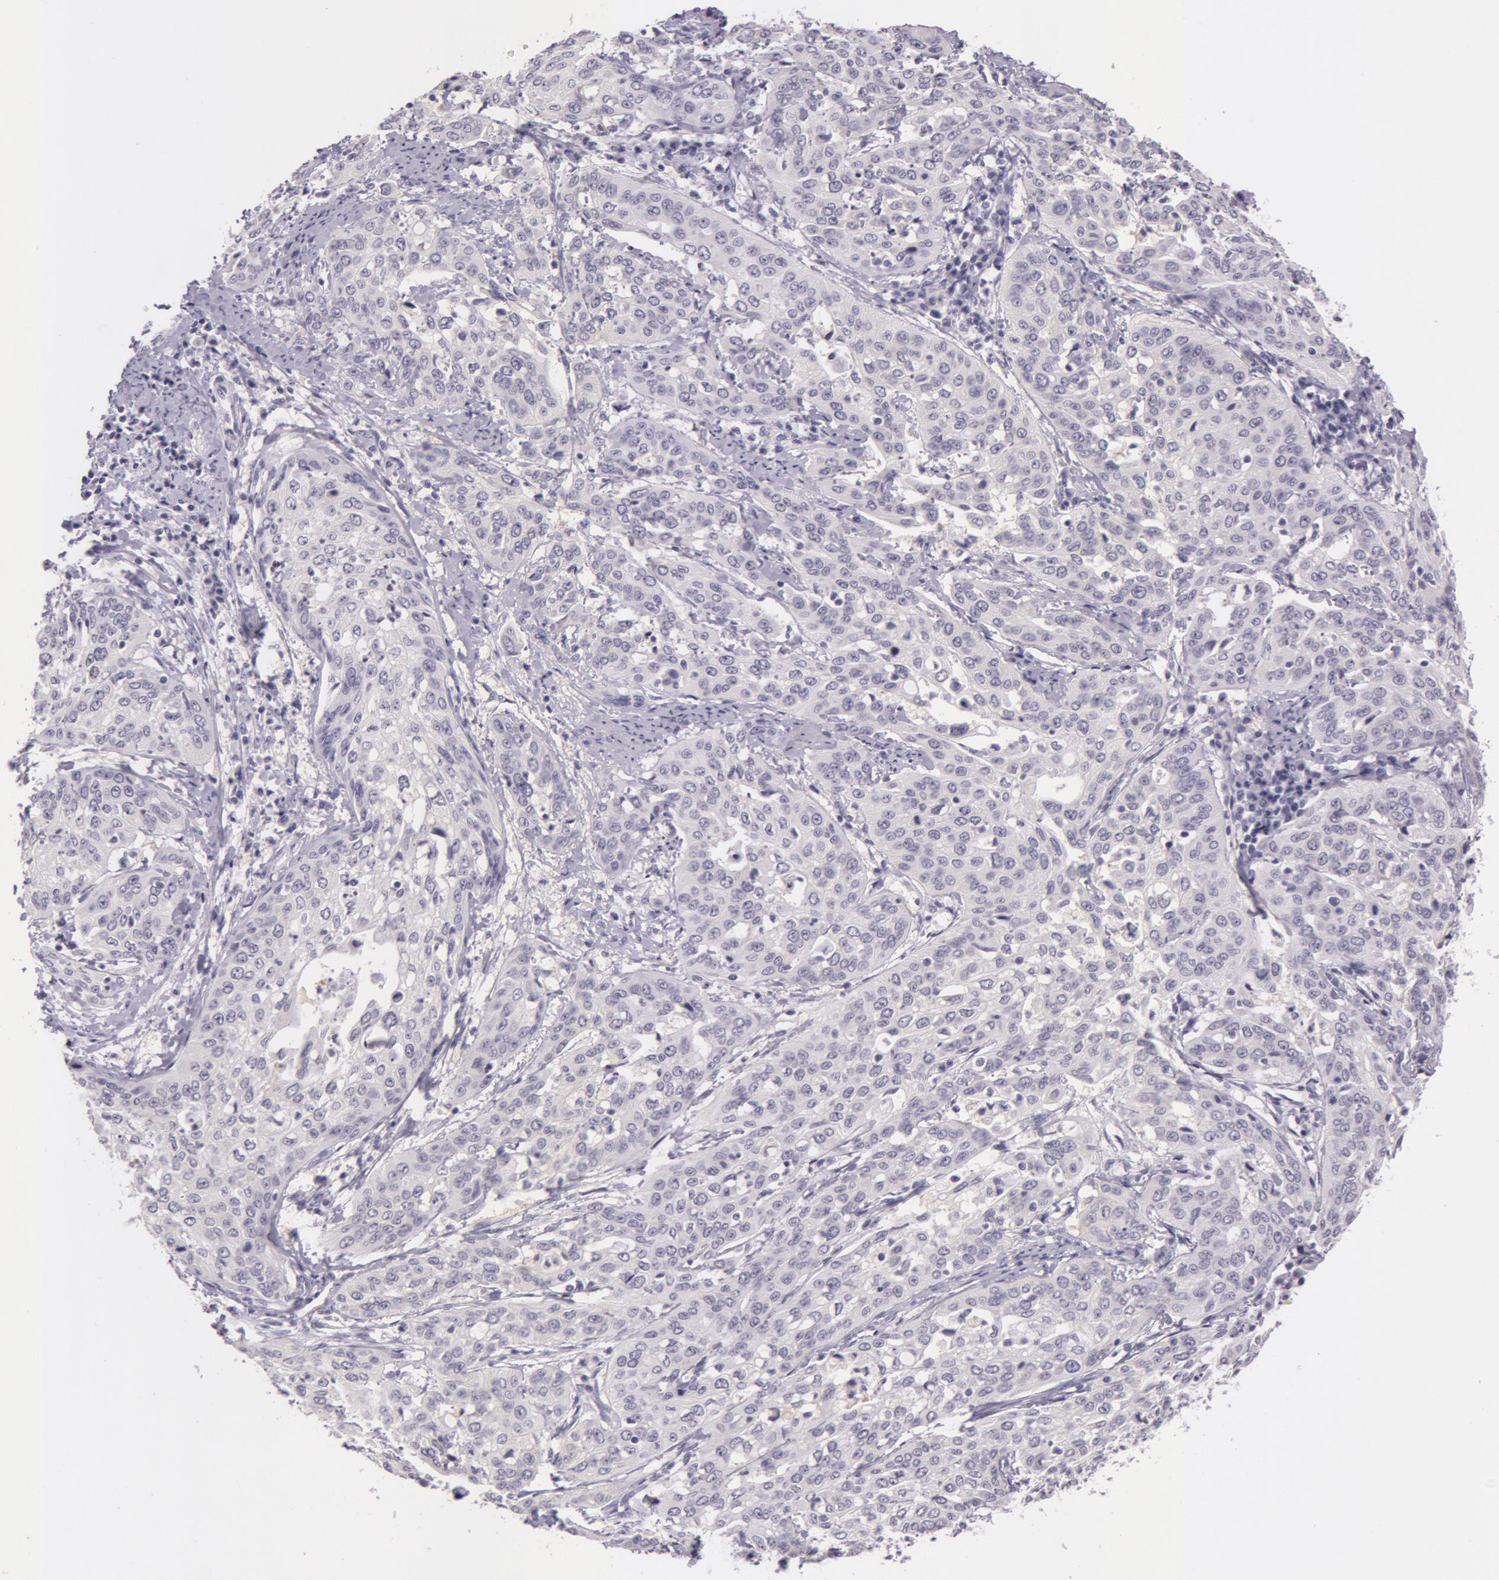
{"staining": {"intensity": "negative", "quantity": "none", "location": "none"}, "tissue": "cervical cancer", "cell_type": "Tumor cells", "image_type": "cancer", "snomed": [{"axis": "morphology", "description": "Squamous cell carcinoma, NOS"}, {"axis": "topography", "description": "Cervix"}], "caption": "Tumor cells are negative for brown protein staining in squamous cell carcinoma (cervical).", "gene": "CKB", "patient": {"sex": "female", "age": 41}}